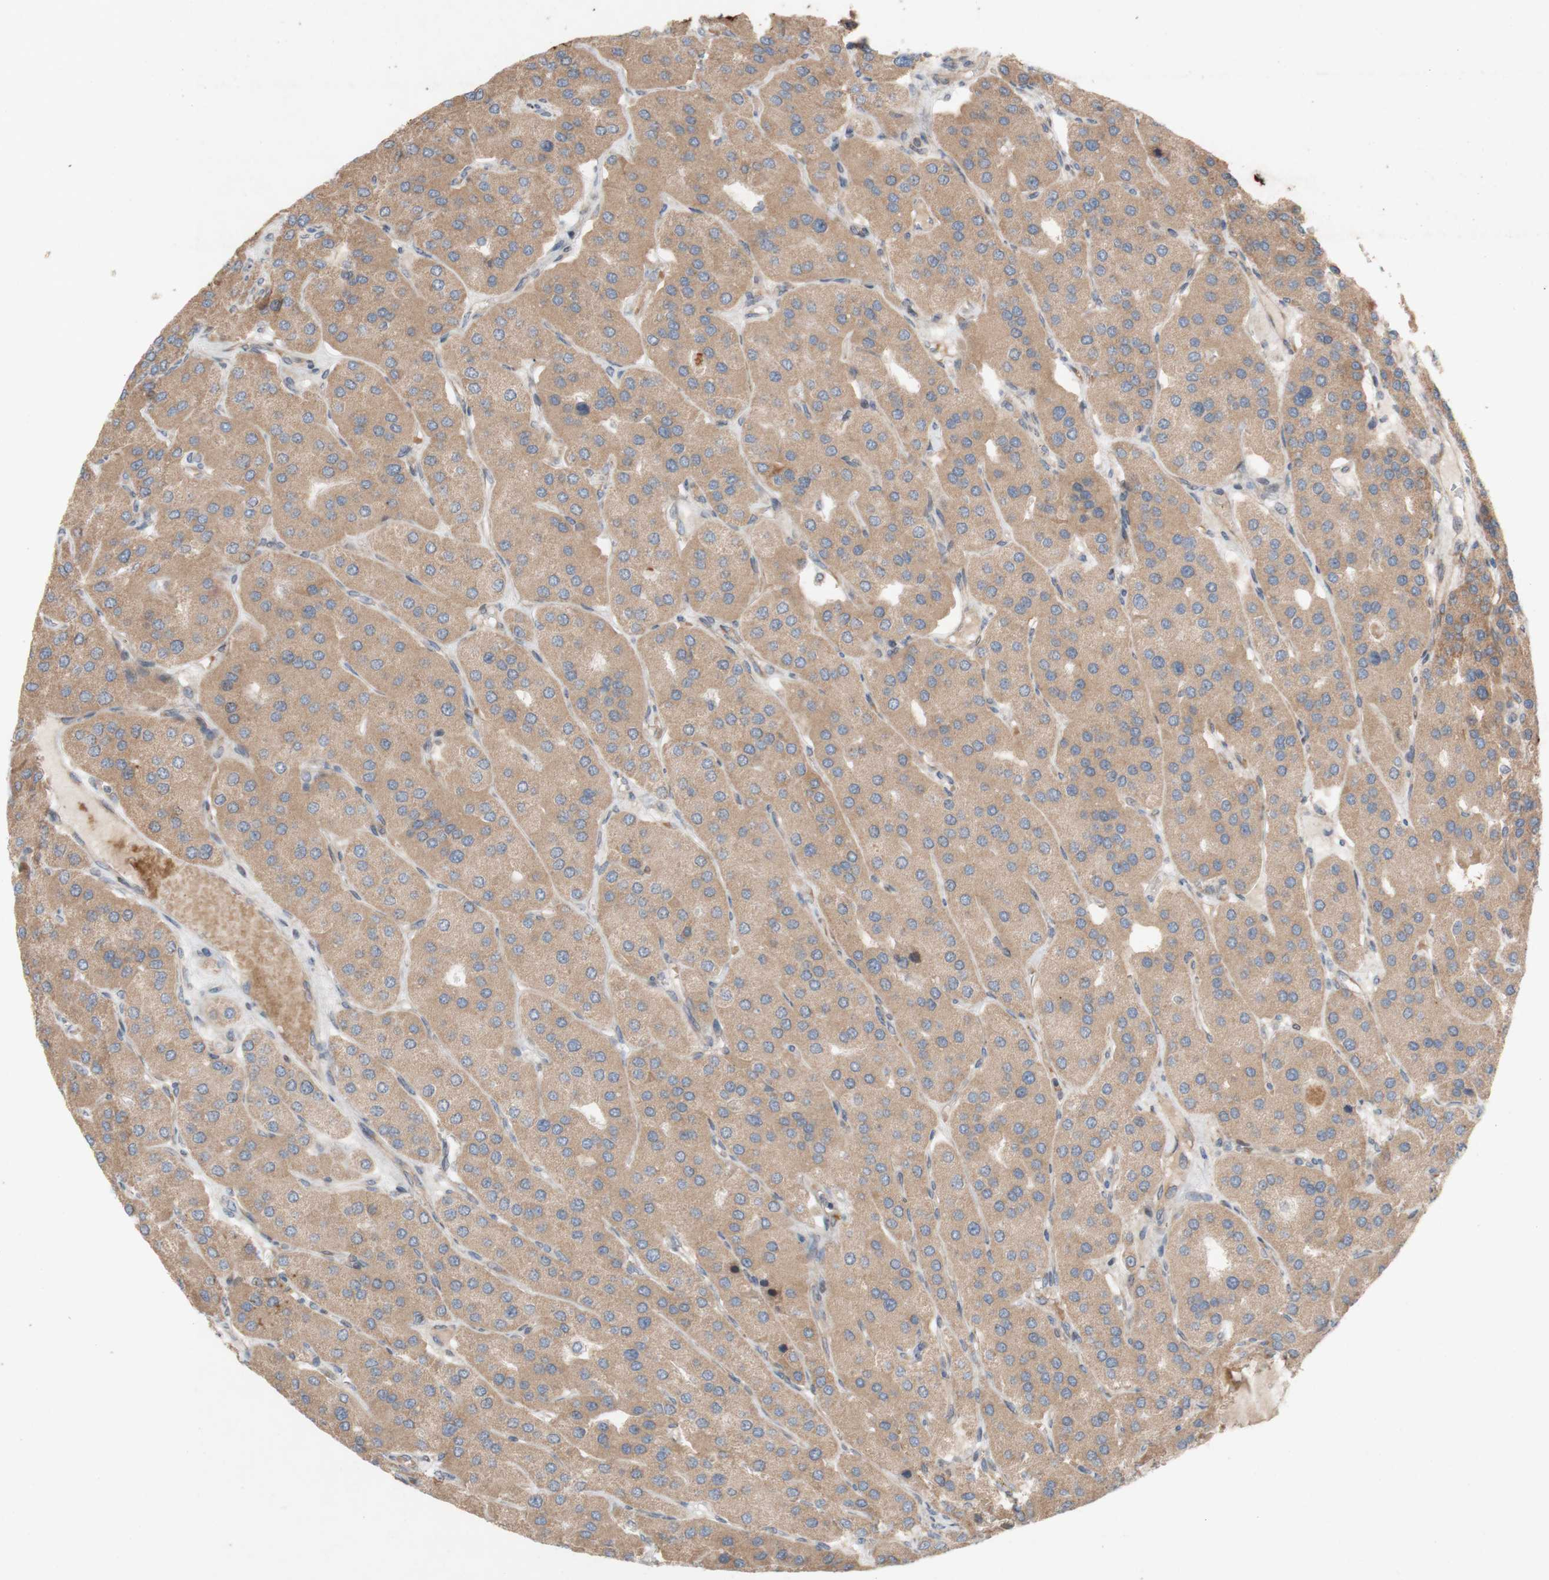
{"staining": {"intensity": "moderate", "quantity": ">75%", "location": "cytoplasmic/membranous"}, "tissue": "parathyroid gland", "cell_type": "Glandular cells", "image_type": "normal", "snomed": [{"axis": "morphology", "description": "Normal tissue, NOS"}, {"axis": "morphology", "description": "Adenoma, NOS"}, {"axis": "topography", "description": "Parathyroid gland"}], "caption": "DAB (3,3'-diaminobenzidine) immunohistochemical staining of unremarkable parathyroid gland demonstrates moderate cytoplasmic/membranous protein positivity in approximately >75% of glandular cells.", "gene": "TST", "patient": {"sex": "female", "age": 86}}